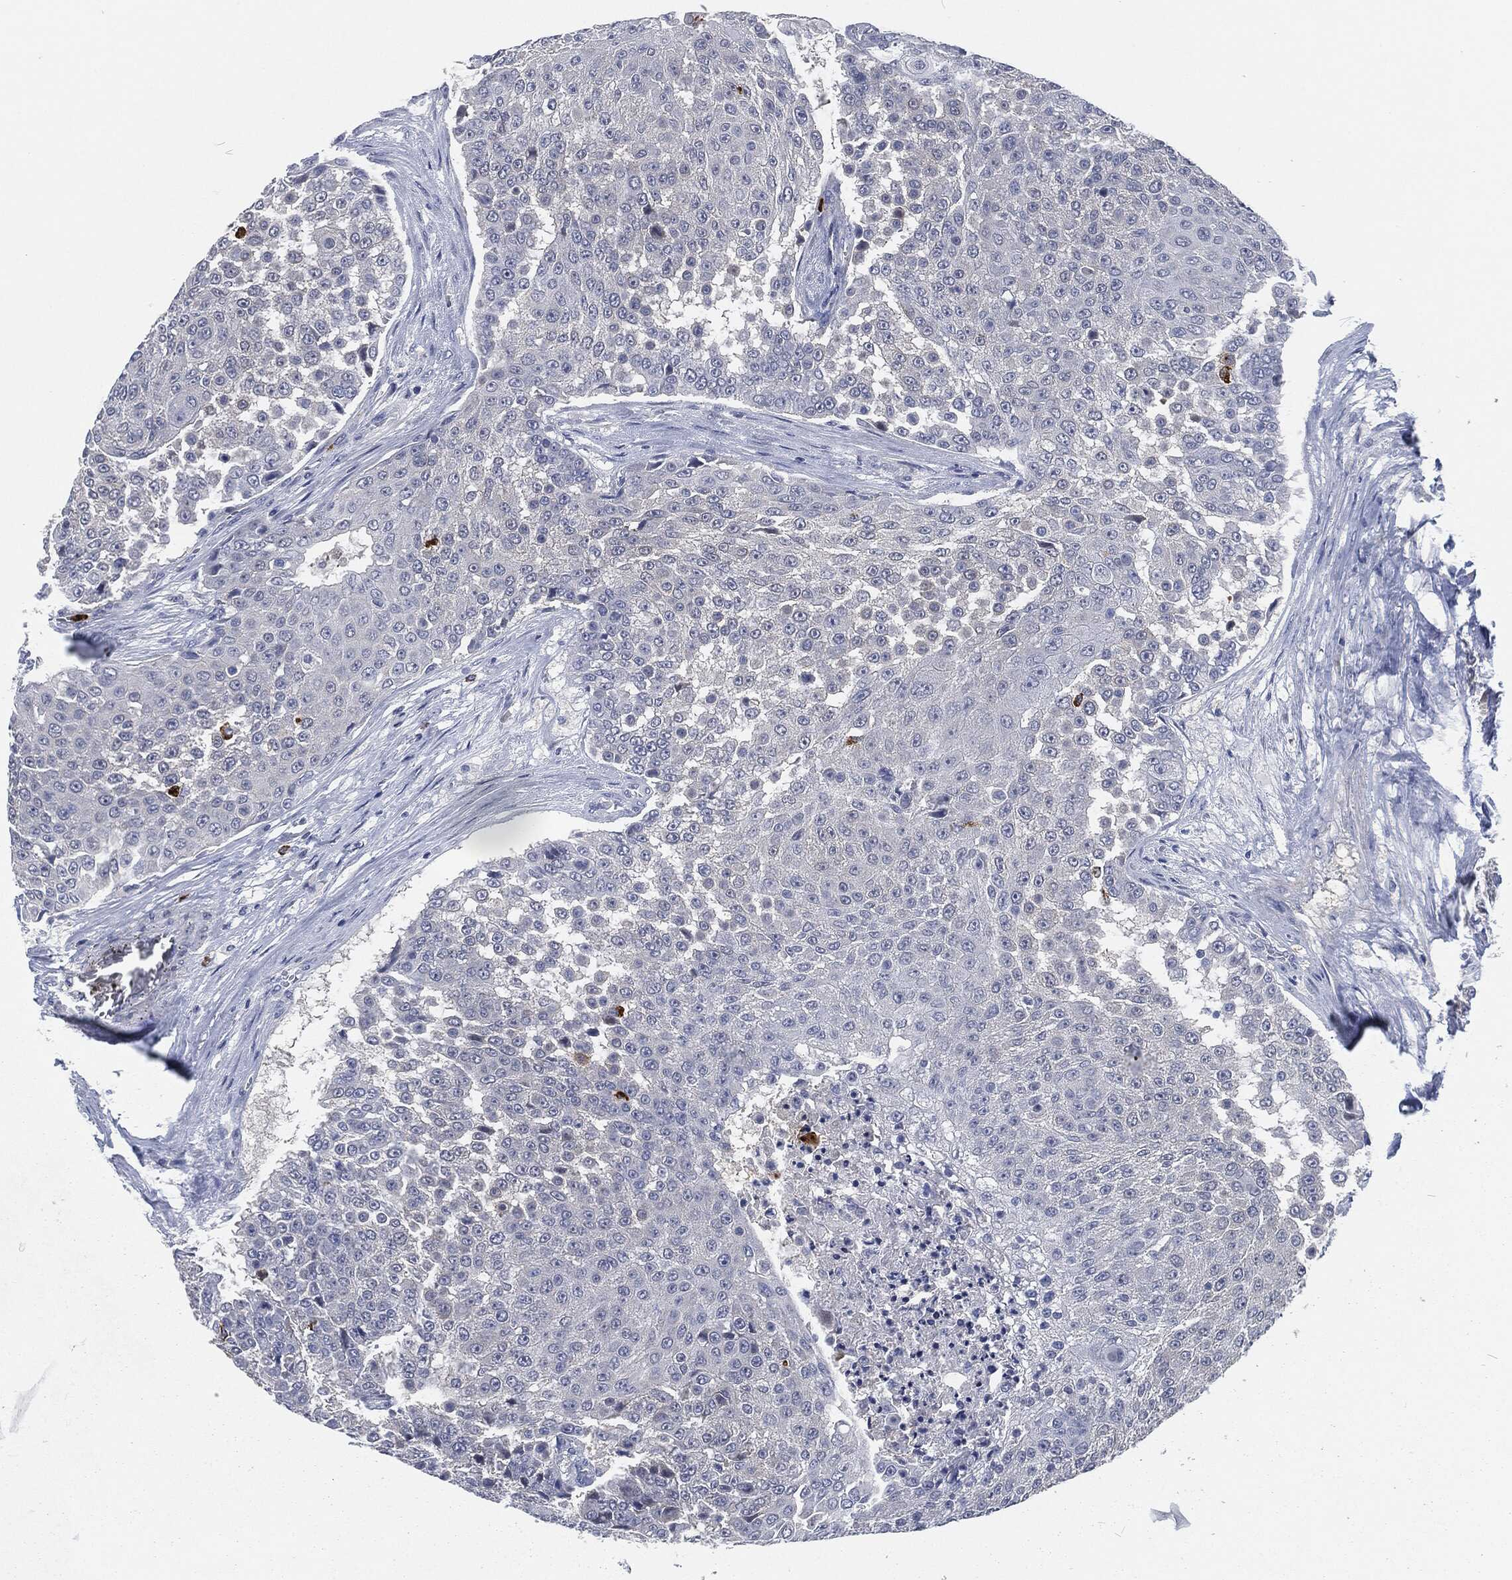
{"staining": {"intensity": "negative", "quantity": "none", "location": "none"}, "tissue": "urothelial cancer", "cell_type": "Tumor cells", "image_type": "cancer", "snomed": [{"axis": "morphology", "description": "Urothelial carcinoma, High grade"}, {"axis": "topography", "description": "Urinary bladder"}], "caption": "This histopathology image is of urothelial cancer stained with immunohistochemistry to label a protein in brown with the nuclei are counter-stained blue. There is no staining in tumor cells.", "gene": "MPO", "patient": {"sex": "female", "age": 63}}